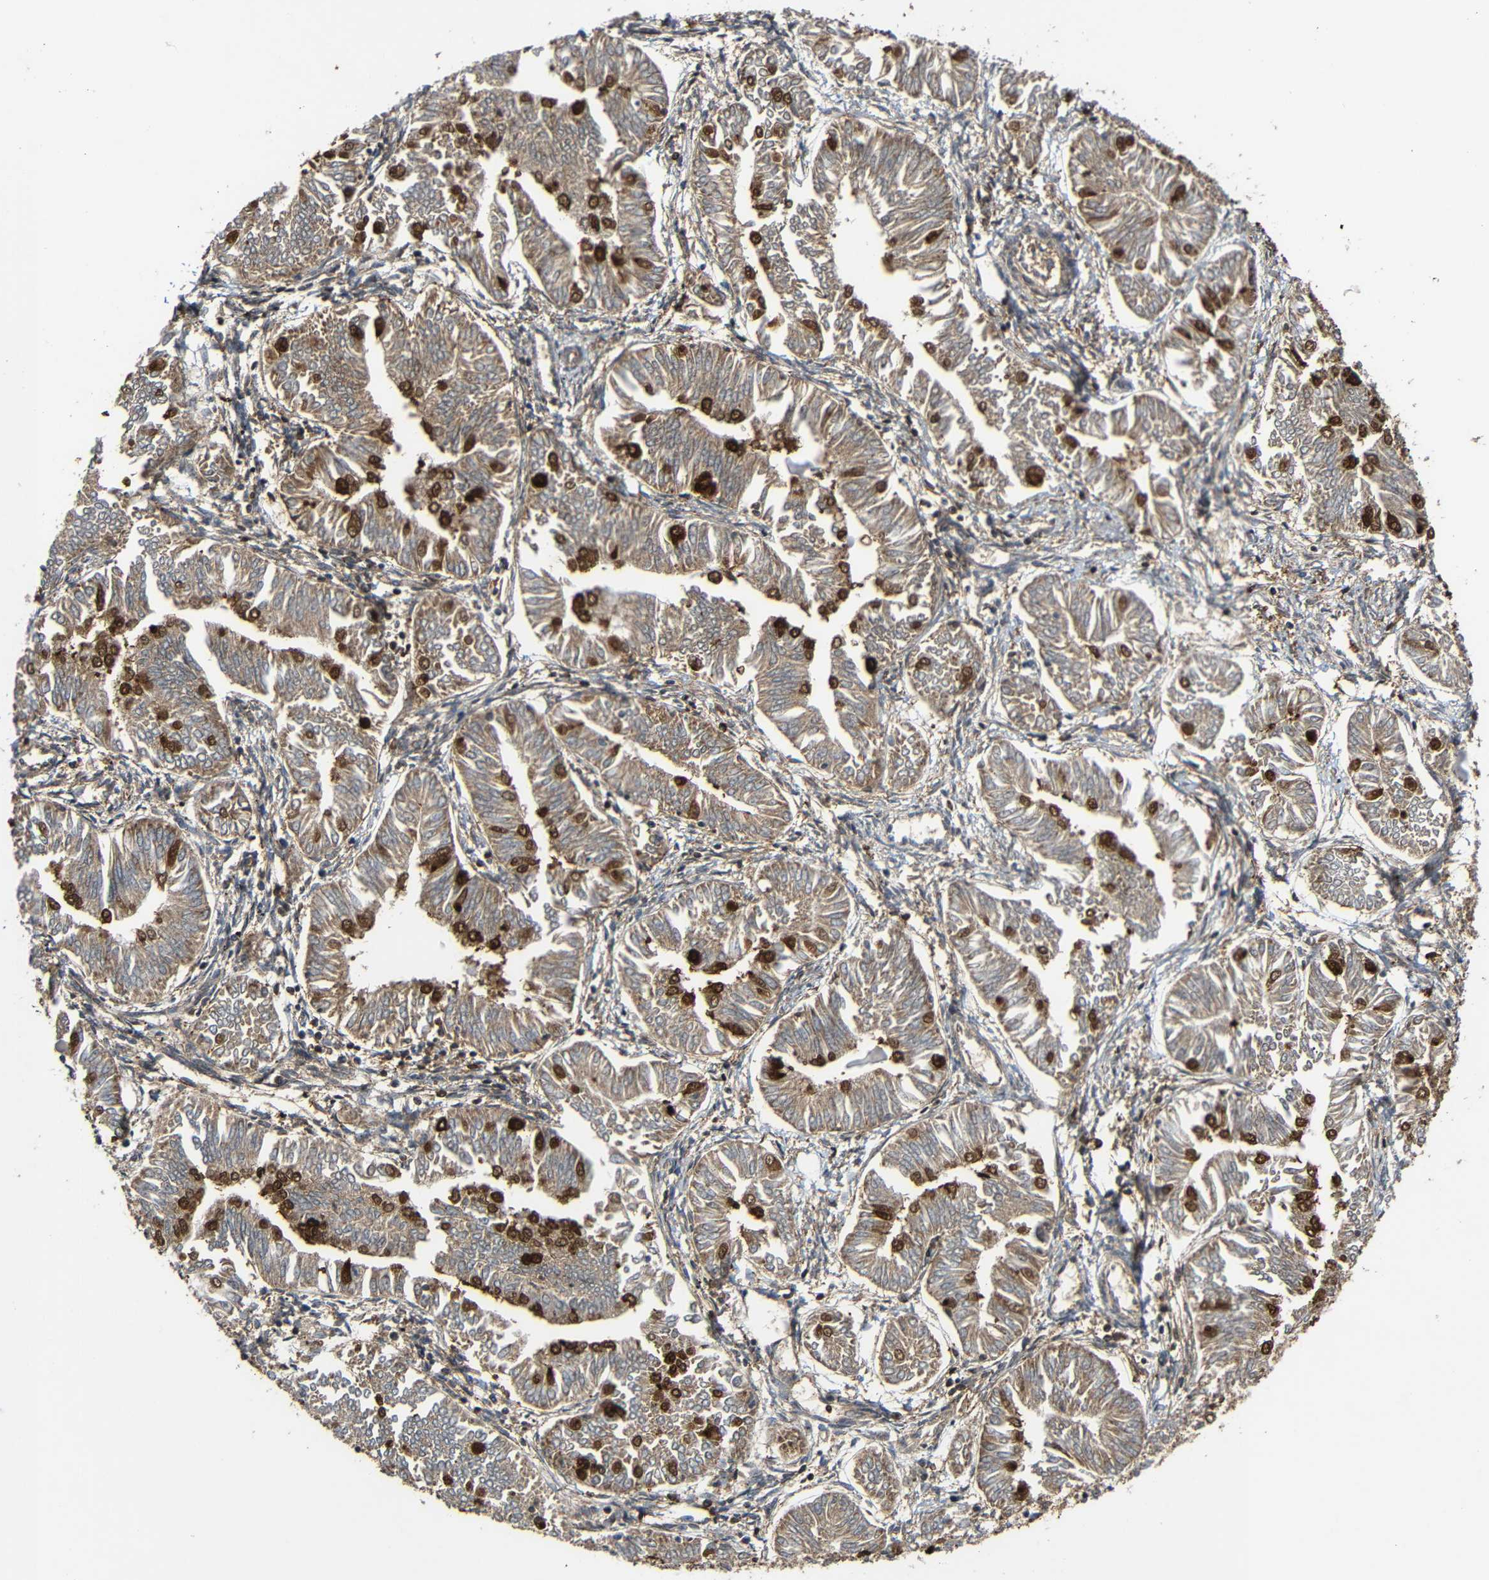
{"staining": {"intensity": "moderate", "quantity": ">75%", "location": "cytoplasmic/membranous"}, "tissue": "endometrial cancer", "cell_type": "Tumor cells", "image_type": "cancer", "snomed": [{"axis": "morphology", "description": "Adenocarcinoma, NOS"}, {"axis": "topography", "description": "Endometrium"}], "caption": "There is medium levels of moderate cytoplasmic/membranous positivity in tumor cells of adenocarcinoma (endometrial), as demonstrated by immunohistochemical staining (brown color).", "gene": "C1GALT1", "patient": {"sex": "female", "age": 53}}